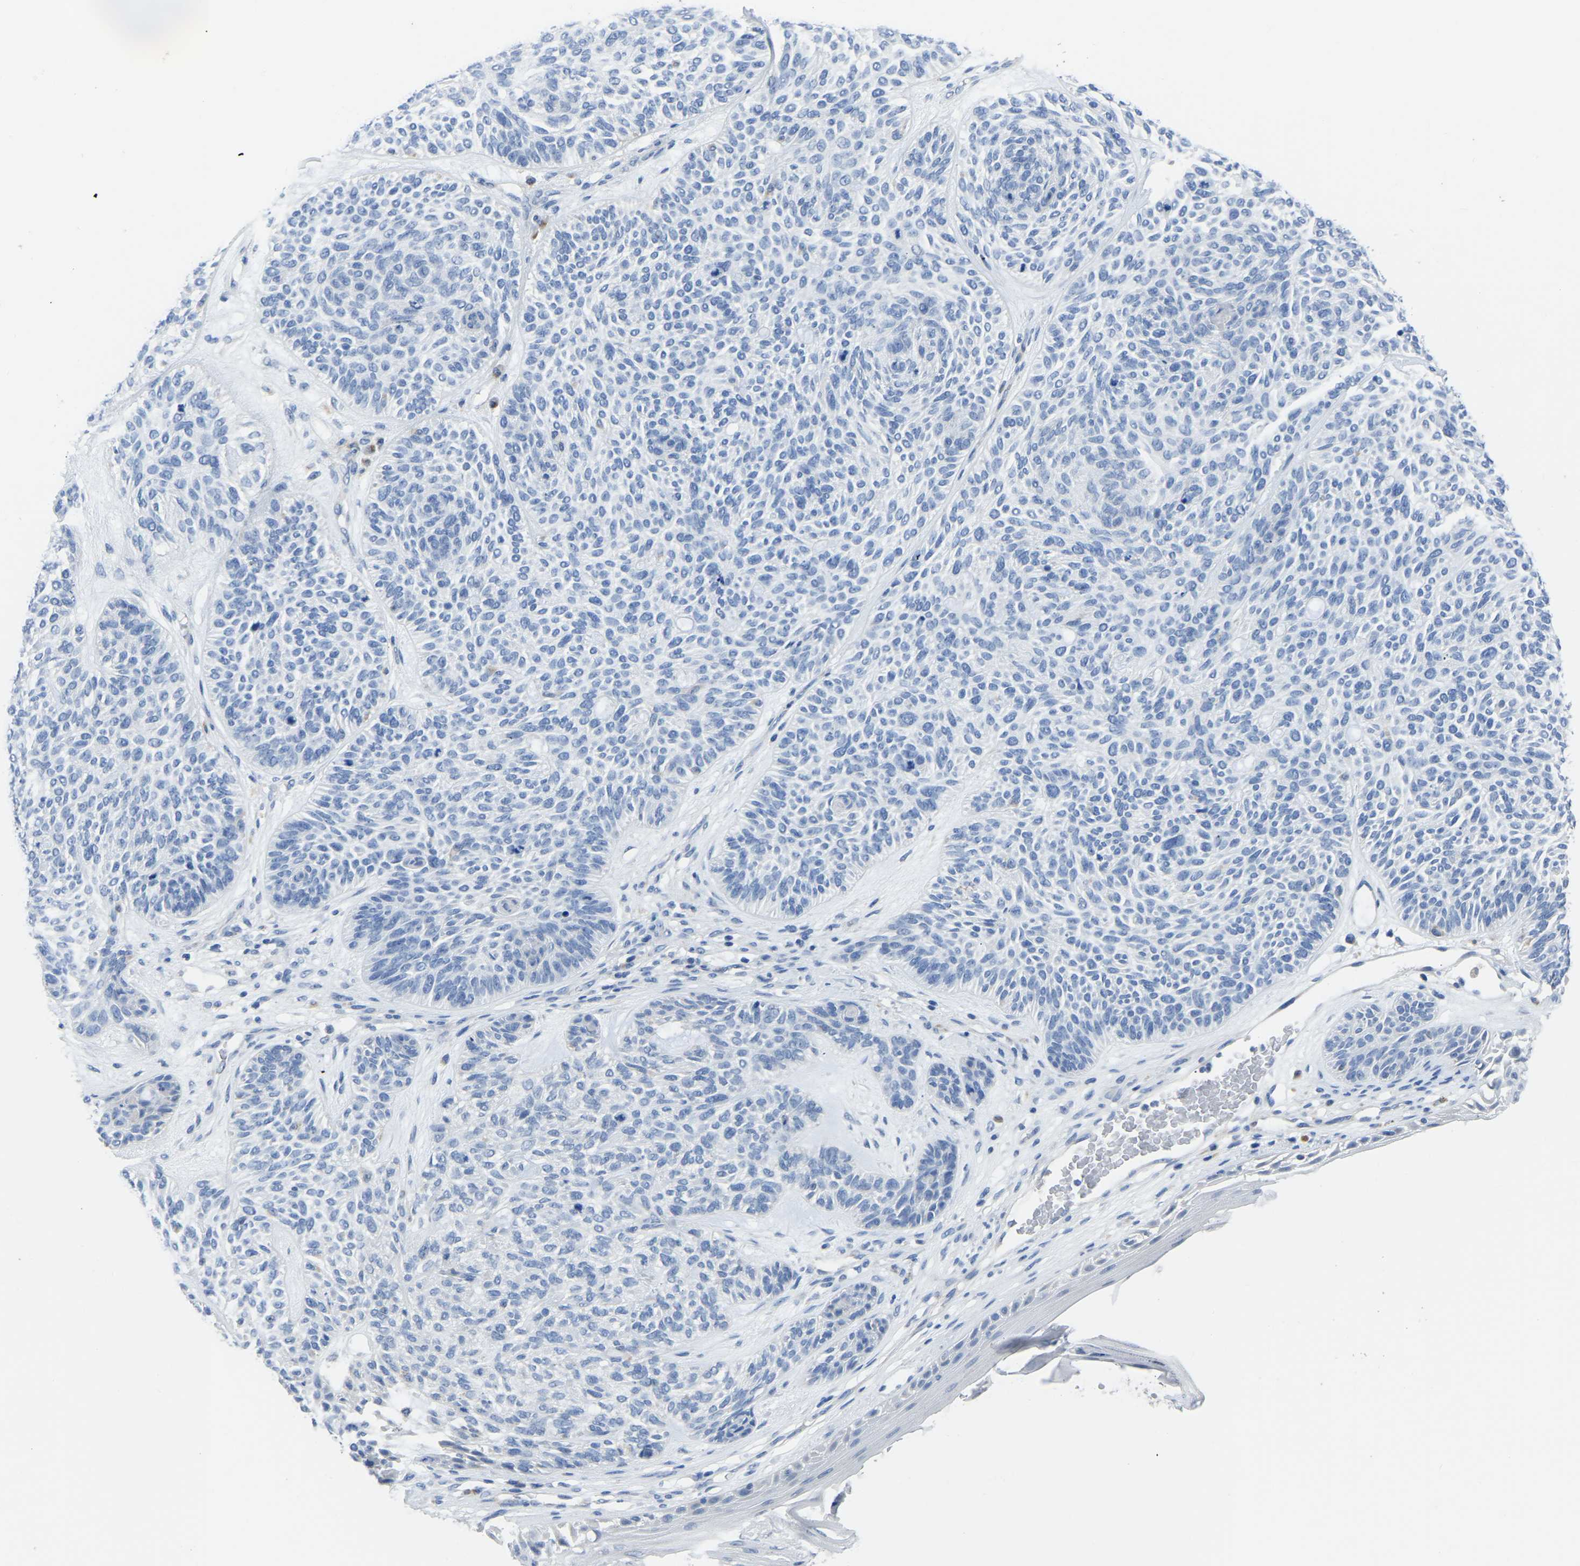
{"staining": {"intensity": "negative", "quantity": "none", "location": "none"}, "tissue": "skin cancer", "cell_type": "Tumor cells", "image_type": "cancer", "snomed": [{"axis": "morphology", "description": "Basal cell carcinoma"}, {"axis": "topography", "description": "Skin"}], "caption": "This is an IHC histopathology image of human skin cancer. There is no expression in tumor cells.", "gene": "ETFA", "patient": {"sex": "male", "age": 55}}